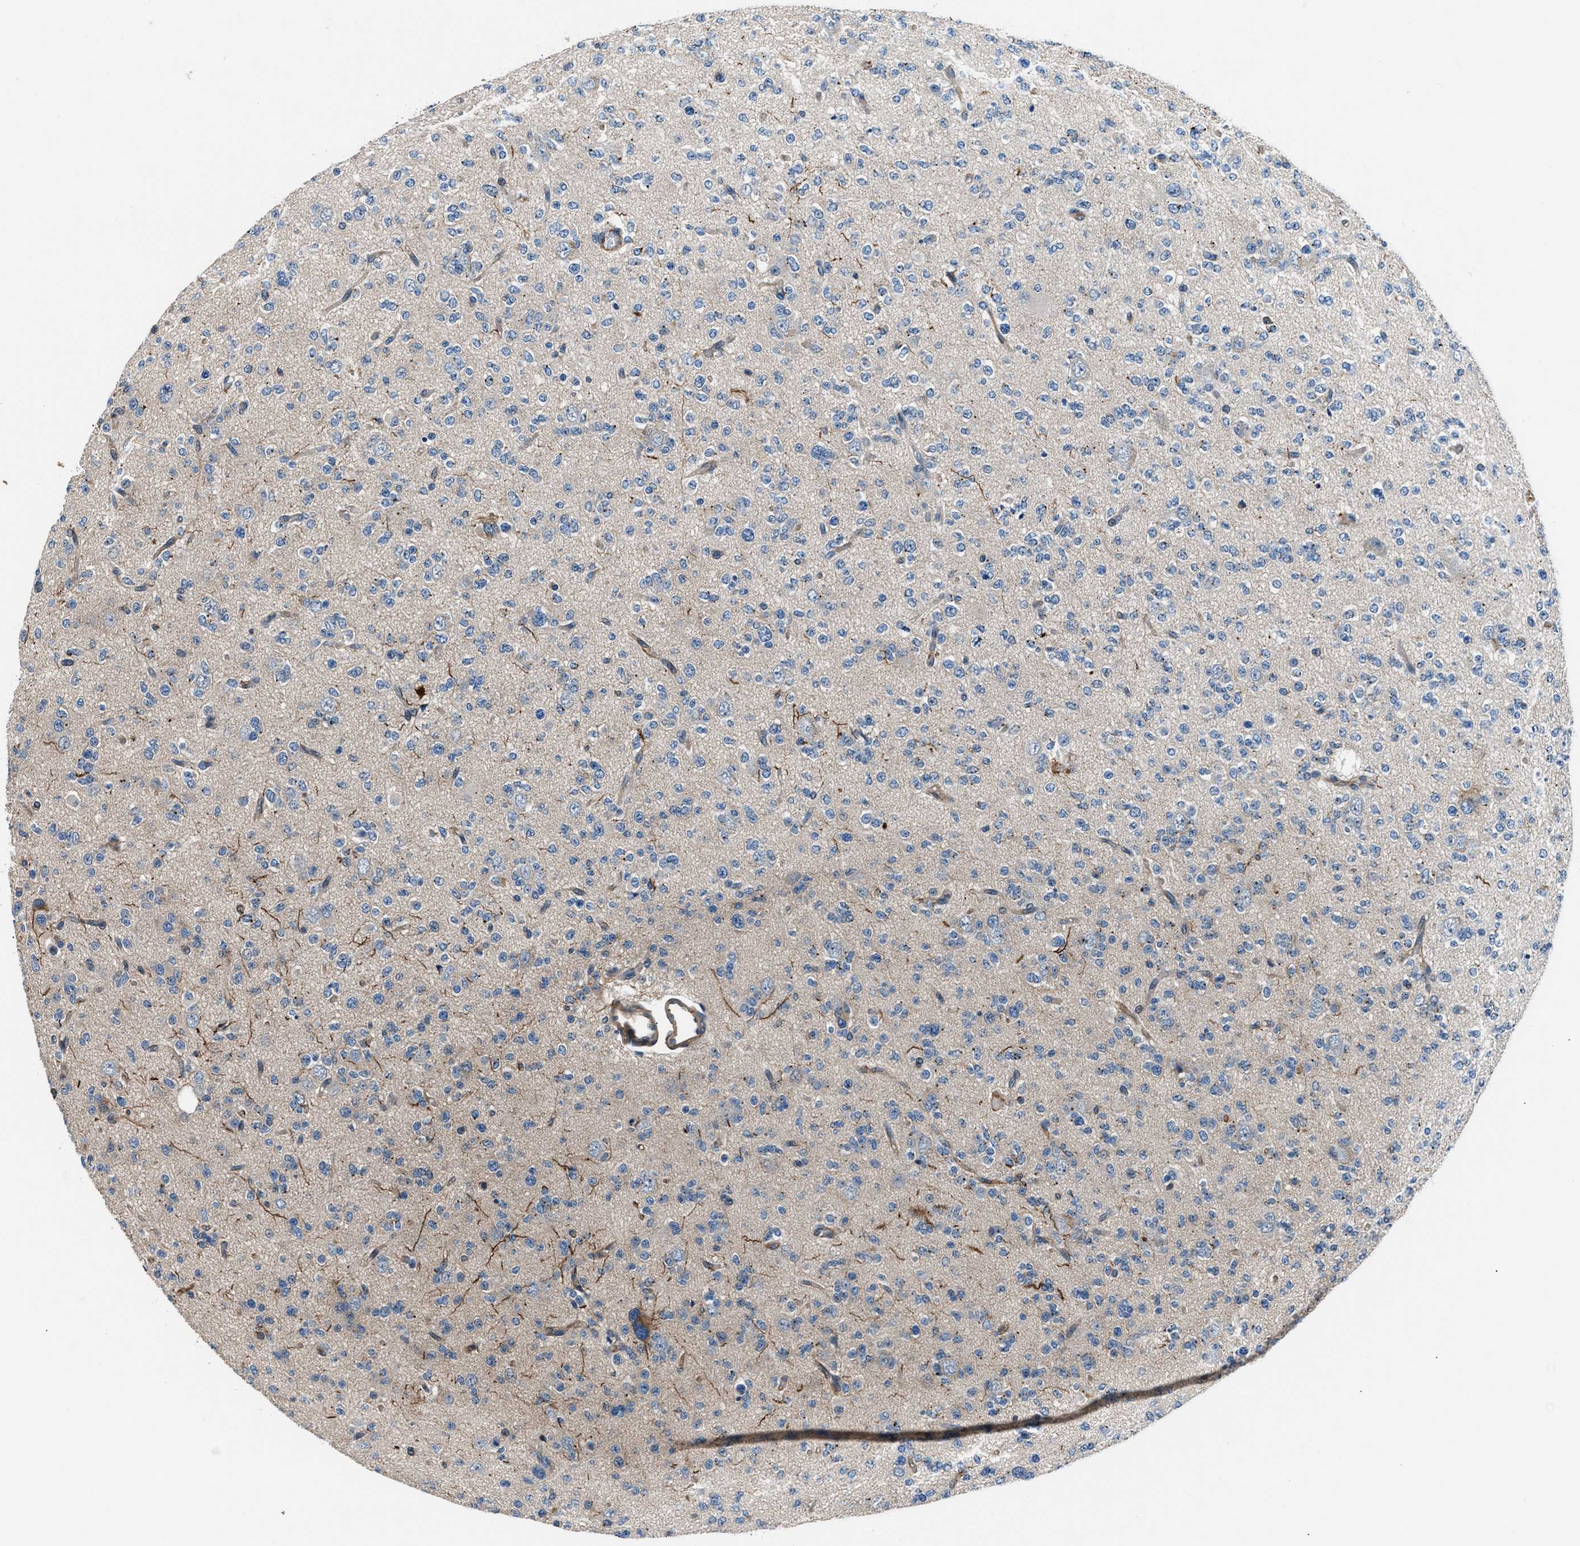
{"staining": {"intensity": "negative", "quantity": "none", "location": "none"}, "tissue": "glioma", "cell_type": "Tumor cells", "image_type": "cancer", "snomed": [{"axis": "morphology", "description": "Glioma, malignant, Low grade"}, {"axis": "topography", "description": "Brain"}], "caption": "Low-grade glioma (malignant) was stained to show a protein in brown. There is no significant expression in tumor cells.", "gene": "MPDZ", "patient": {"sex": "male", "age": 38}}